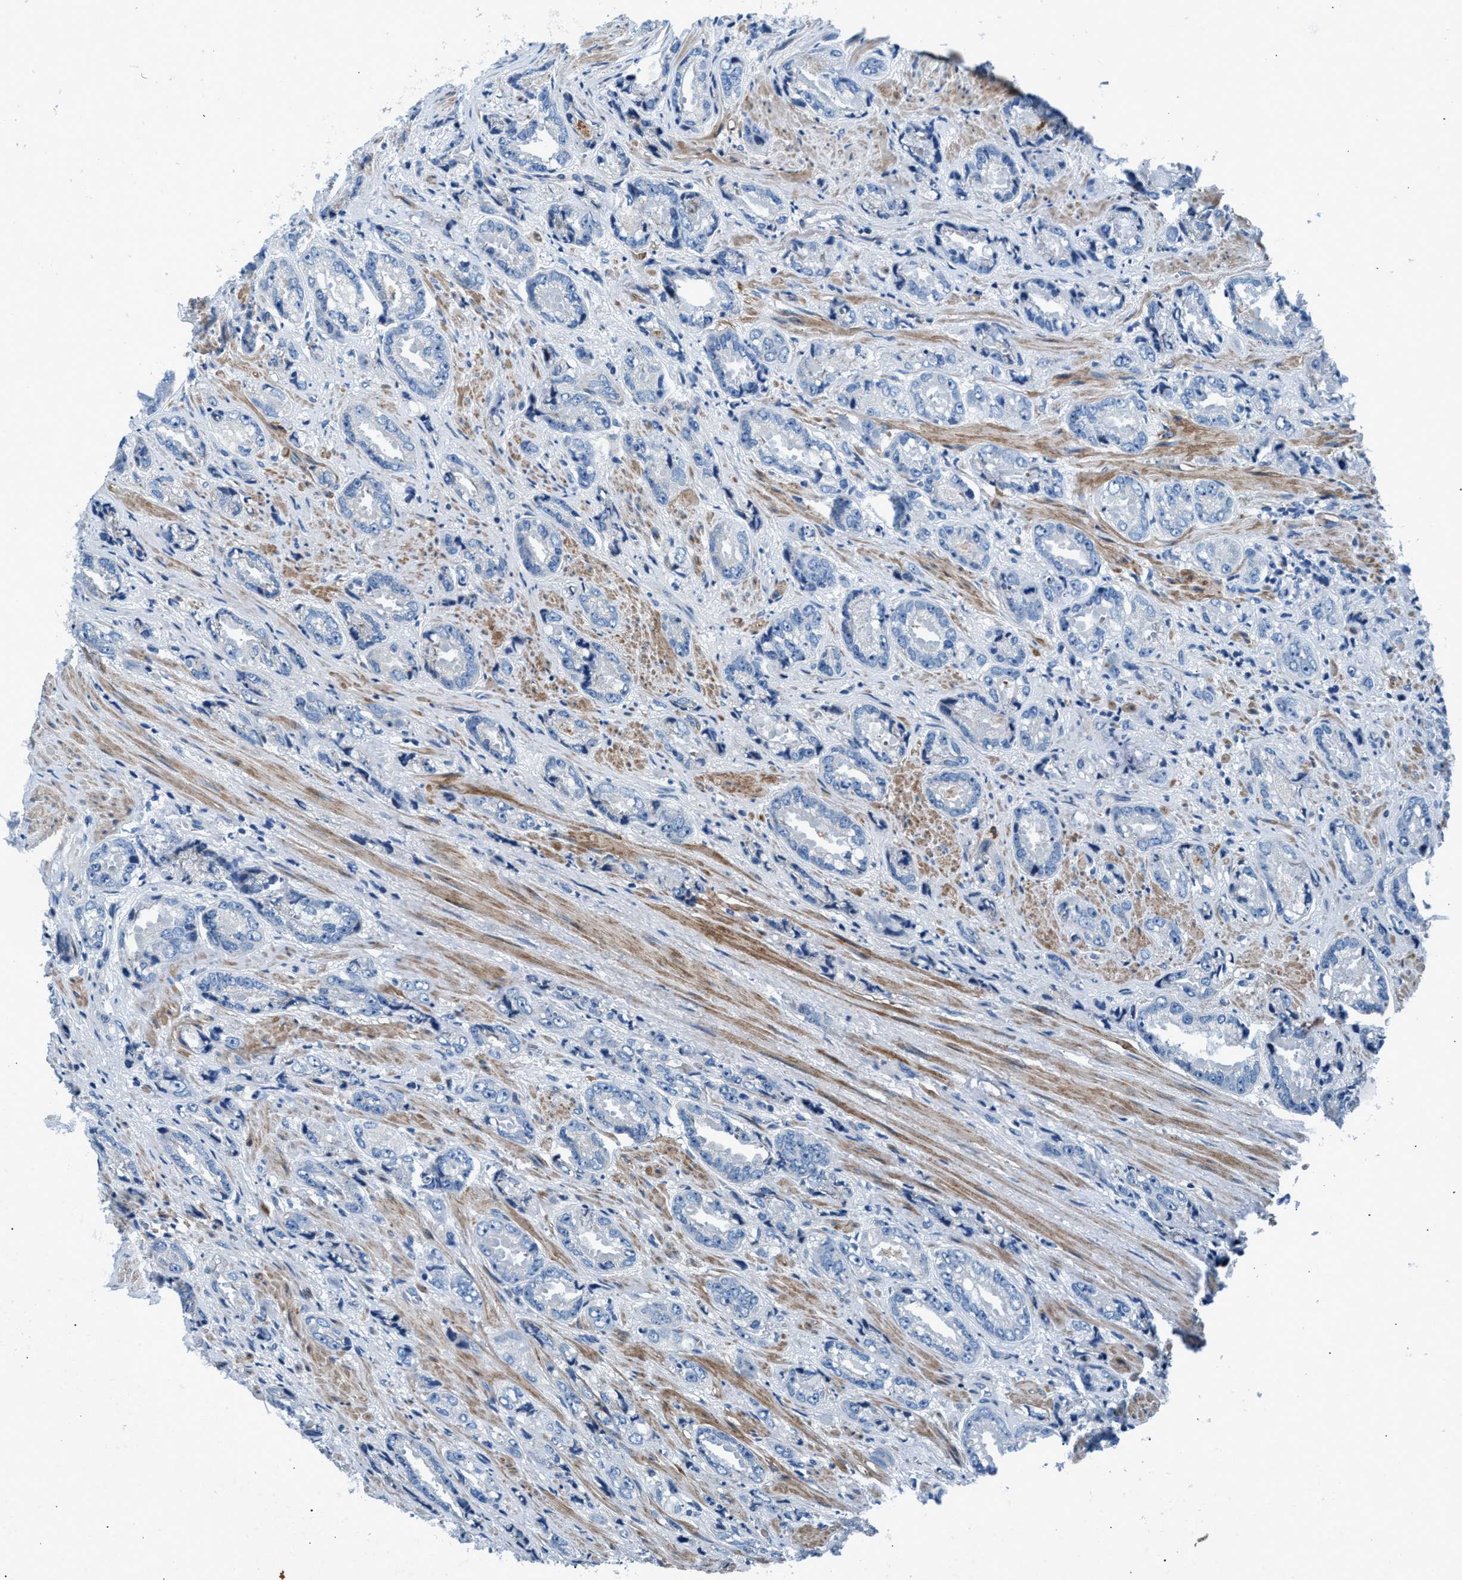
{"staining": {"intensity": "negative", "quantity": "none", "location": "none"}, "tissue": "prostate cancer", "cell_type": "Tumor cells", "image_type": "cancer", "snomed": [{"axis": "morphology", "description": "Adenocarcinoma, High grade"}, {"axis": "topography", "description": "Prostate"}], "caption": "High magnification brightfield microscopy of prostate high-grade adenocarcinoma stained with DAB (brown) and counterstained with hematoxylin (blue): tumor cells show no significant expression.", "gene": "CDRT4", "patient": {"sex": "male", "age": 61}}